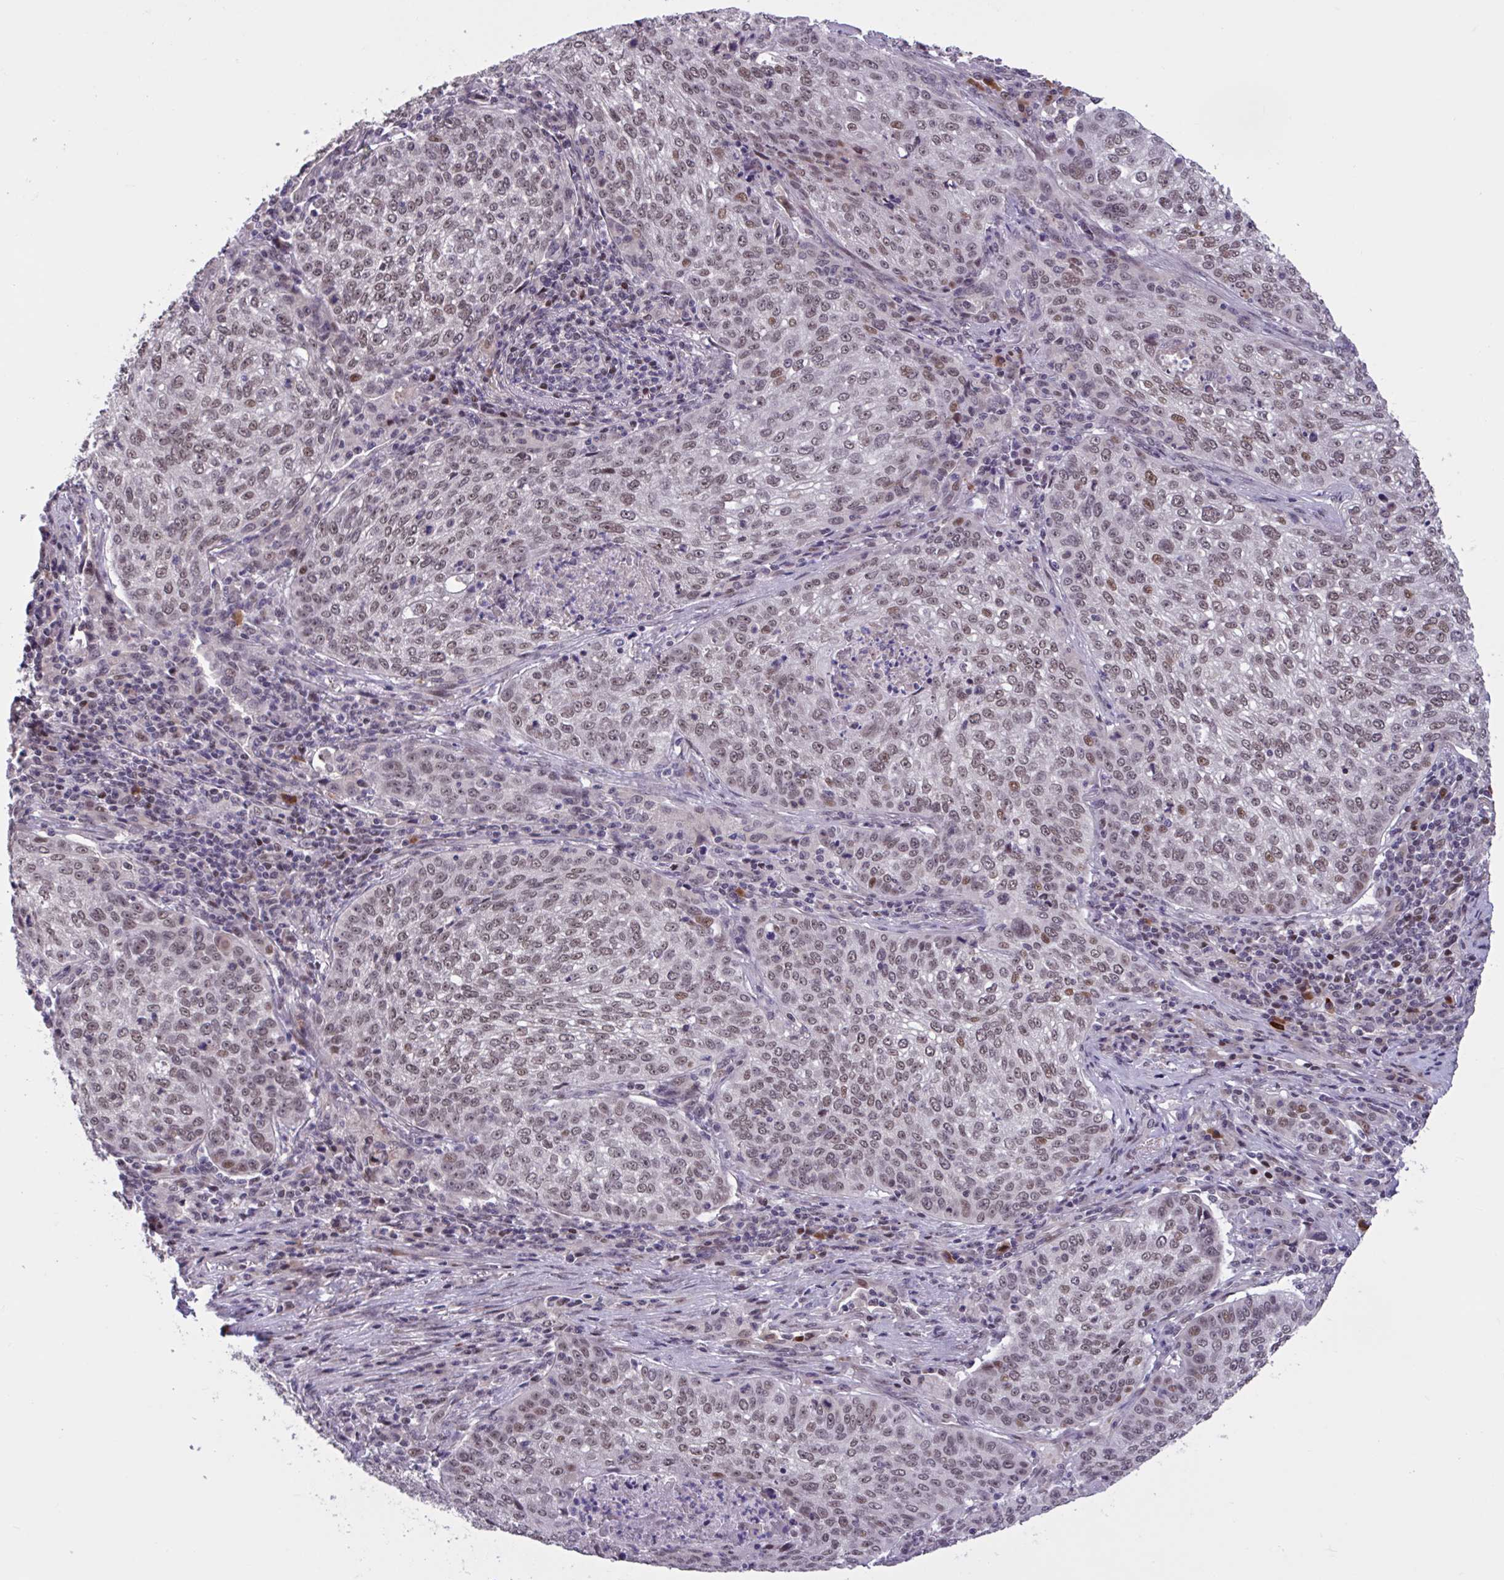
{"staining": {"intensity": "moderate", "quantity": "25%-75%", "location": "nuclear"}, "tissue": "lung cancer", "cell_type": "Tumor cells", "image_type": "cancer", "snomed": [{"axis": "morphology", "description": "Squamous cell carcinoma, NOS"}, {"axis": "topography", "description": "Lung"}], "caption": "Human lung cancer stained with a protein marker displays moderate staining in tumor cells.", "gene": "ZNF414", "patient": {"sex": "male", "age": 63}}